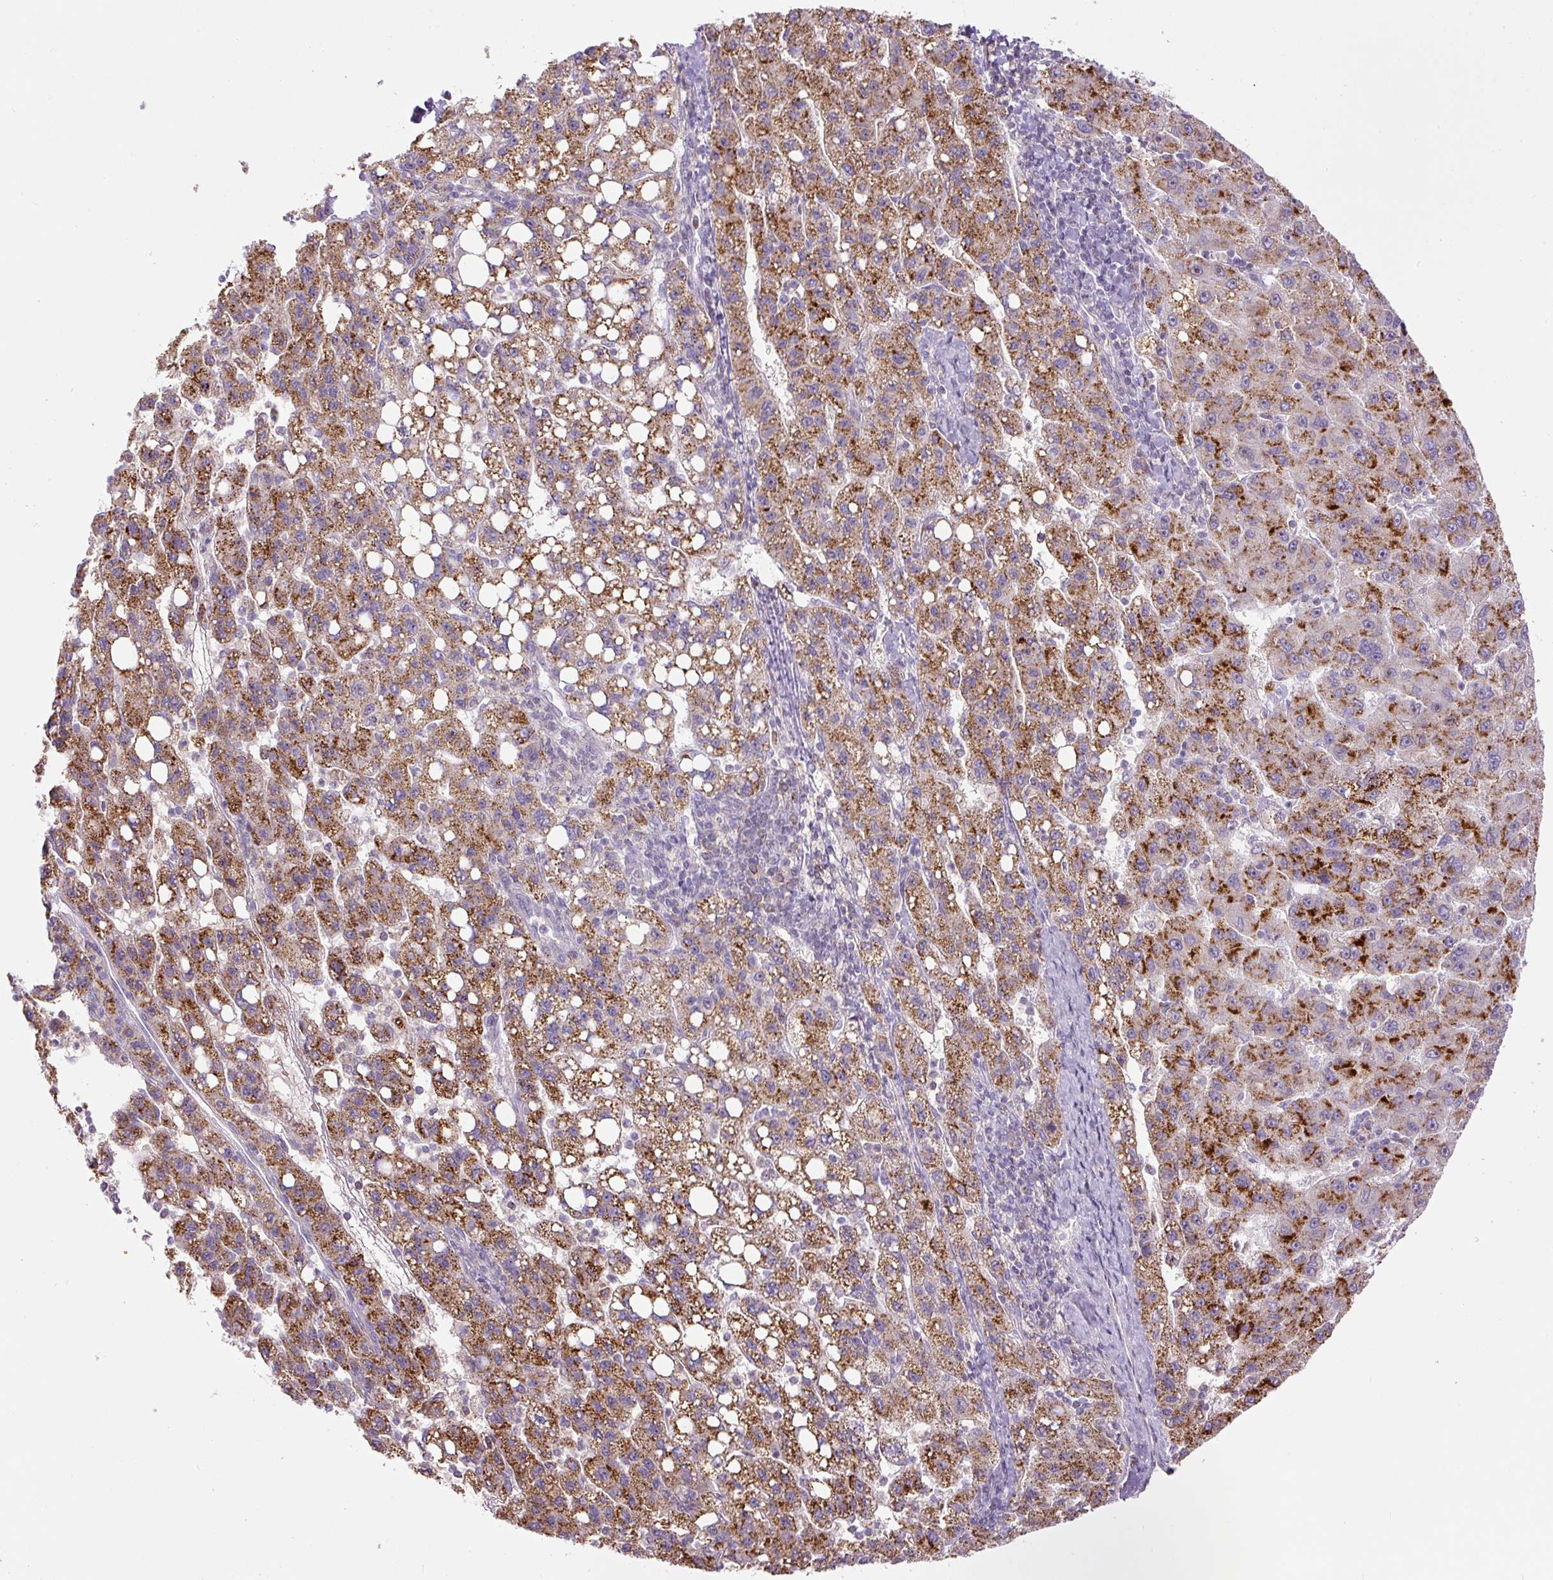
{"staining": {"intensity": "strong", "quantity": ">75%", "location": "cytoplasmic/membranous"}, "tissue": "liver cancer", "cell_type": "Tumor cells", "image_type": "cancer", "snomed": [{"axis": "morphology", "description": "Carcinoma, Hepatocellular, NOS"}, {"axis": "topography", "description": "Liver"}], "caption": "Liver cancer was stained to show a protein in brown. There is high levels of strong cytoplasmic/membranous positivity in approximately >75% of tumor cells. Nuclei are stained in blue.", "gene": "ZNF596", "patient": {"sex": "female", "age": 82}}